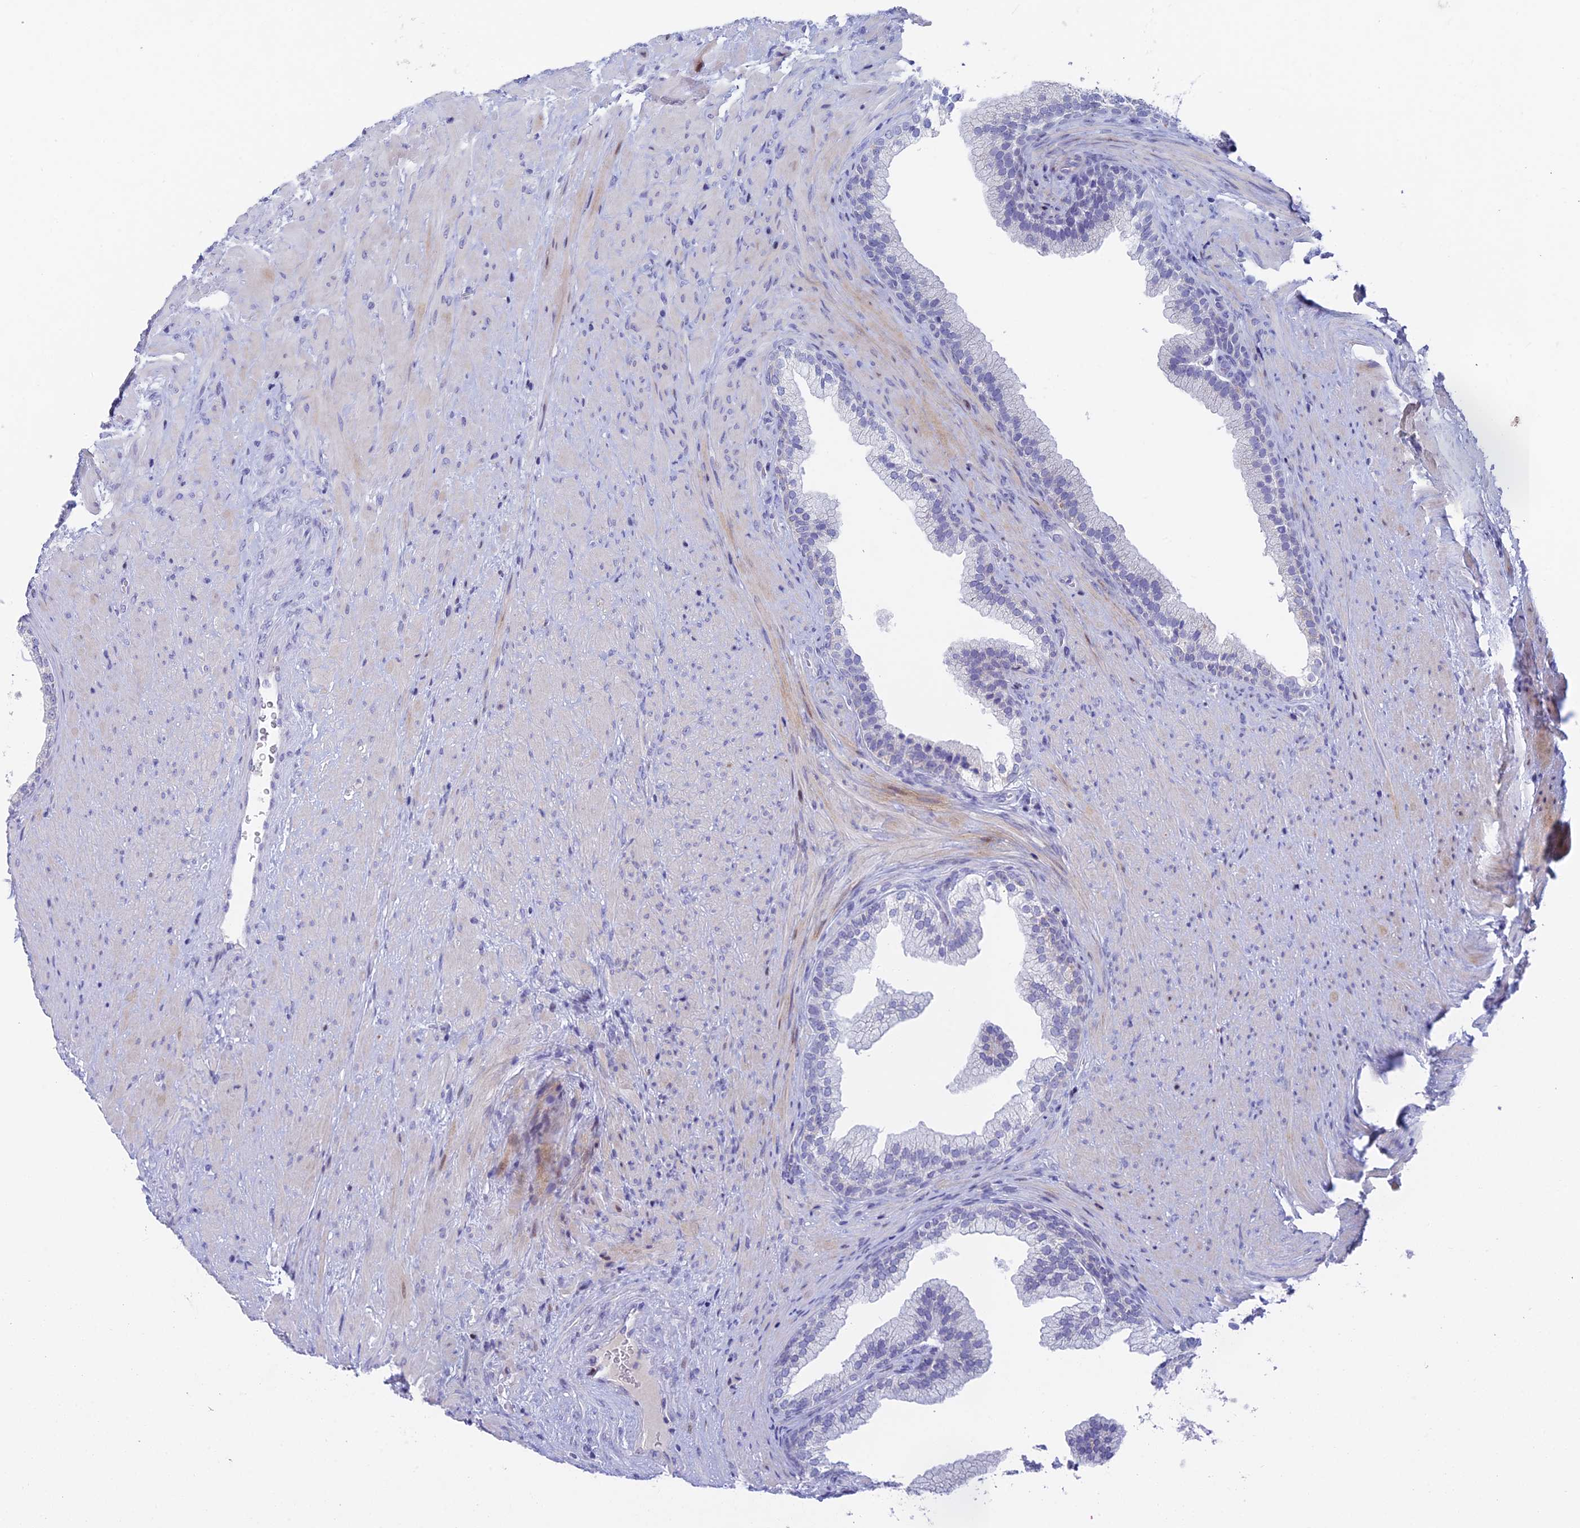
{"staining": {"intensity": "weak", "quantity": "25%-75%", "location": "cytoplasmic/membranous"}, "tissue": "prostate", "cell_type": "Glandular cells", "image_type": "normal", "snomed": [{"axis": "morphology", "description": "Normal tissue, NOS"}, {"axis": "topography", "description": "Prostate"}], "caption": "Weak cytoplasmic/membranous positivity is identified in about 25%-75% of glandular cells in unremarkable prostate. Using DAB (brown) and hematoxylin (blue) stains, captured at high magnification using brightfield microscopy.", "gene": "REXO5", "patient": {"sex": "male", "age": 76}}